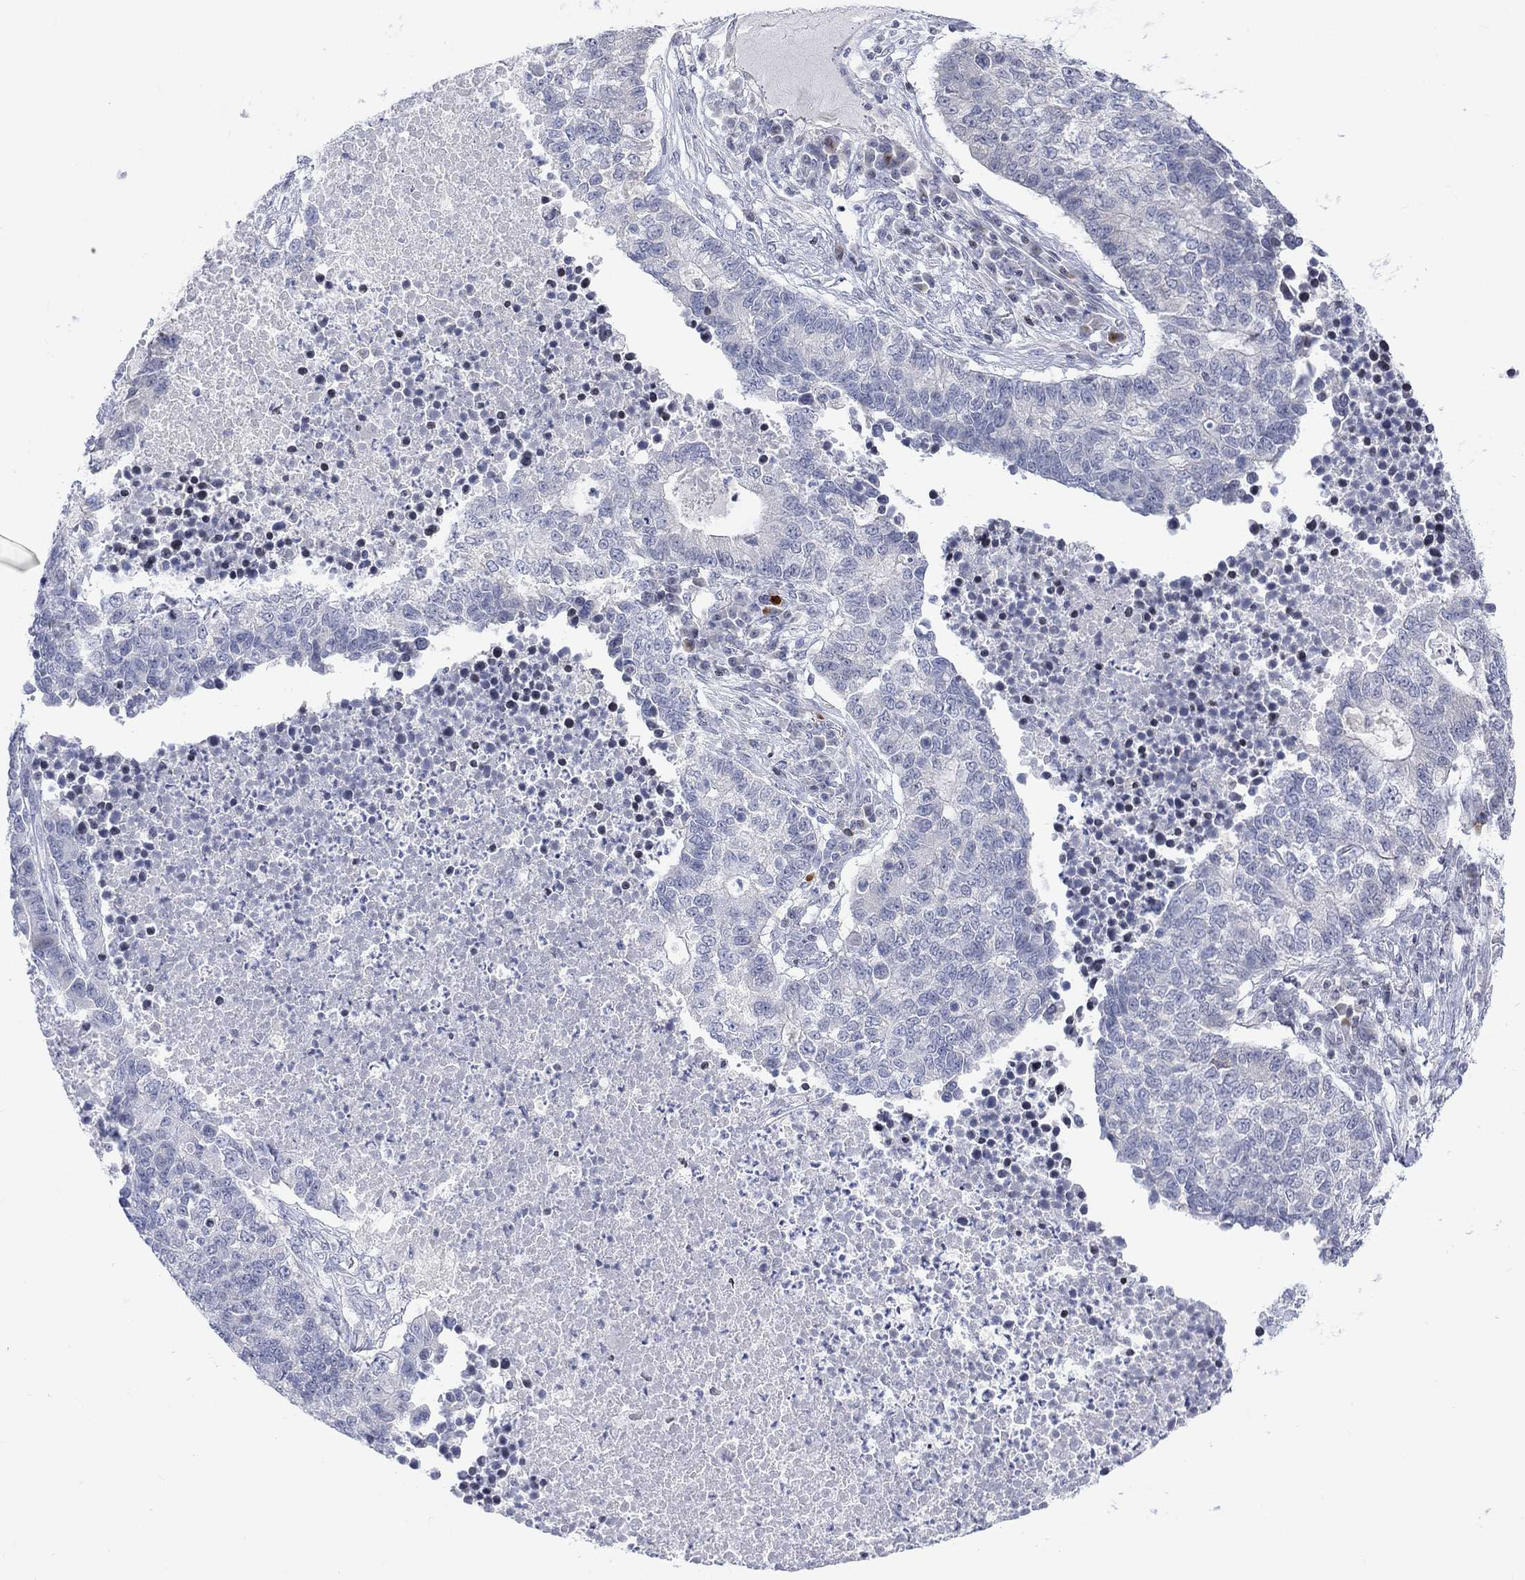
{"staining": {"intensity": "negative", "quantity": "none", "location": "none"}, "tissue": "lung cancer", "cell_type": "Tumor cells", "image_type": "cancer", "snomed": [{"axis": "morphology", "description": "Adenocarcinoma, NOS"}, {"axis": "topography", "description": "Lung"}], "caption": "This is a photomicrograph of immunohistochemistry (IHC) staining of lung cancer, which shows no staining in tumor cells.", "gene": "DCX", "patient": {"sex": "male", "age": 57}}